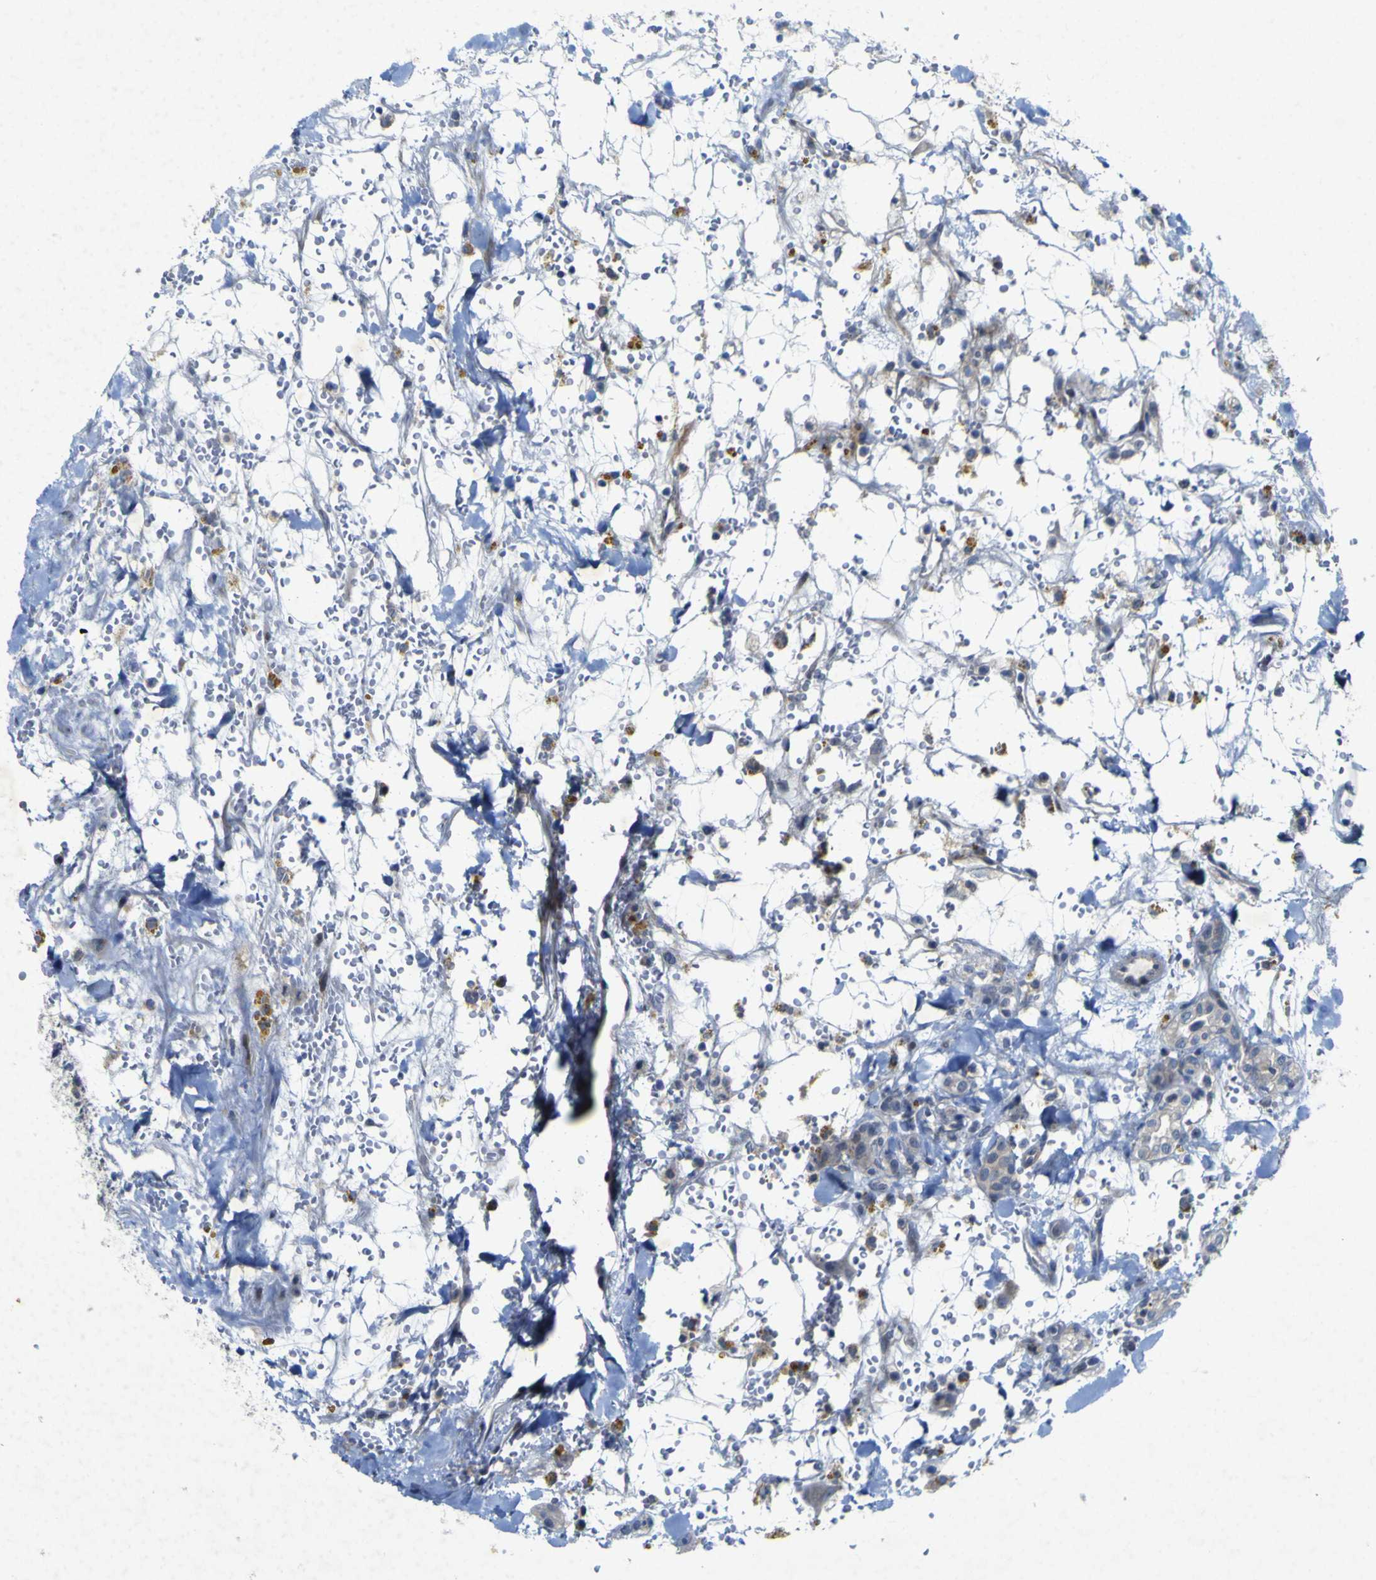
{"staining": {"intensity": "negative", "quantity": "none", "location": "none"}, "tissue": "renal cancer", "cell_type": "Tumor cells", "image_type": "cancer", "snomed": [{"axis": "morphology", "description": "Adenocarcinoma, NOS"}, {"axis": "topography", "description": "Kidney"}], "caption": "DAB (3,3'-diaminobenzidine) immunohistochemical staining of renal adenocarcinoma demonstrates no significant expression in tumor cells.", "gene": "NAV1", "patient": {"sex": "male", "age": 61}}